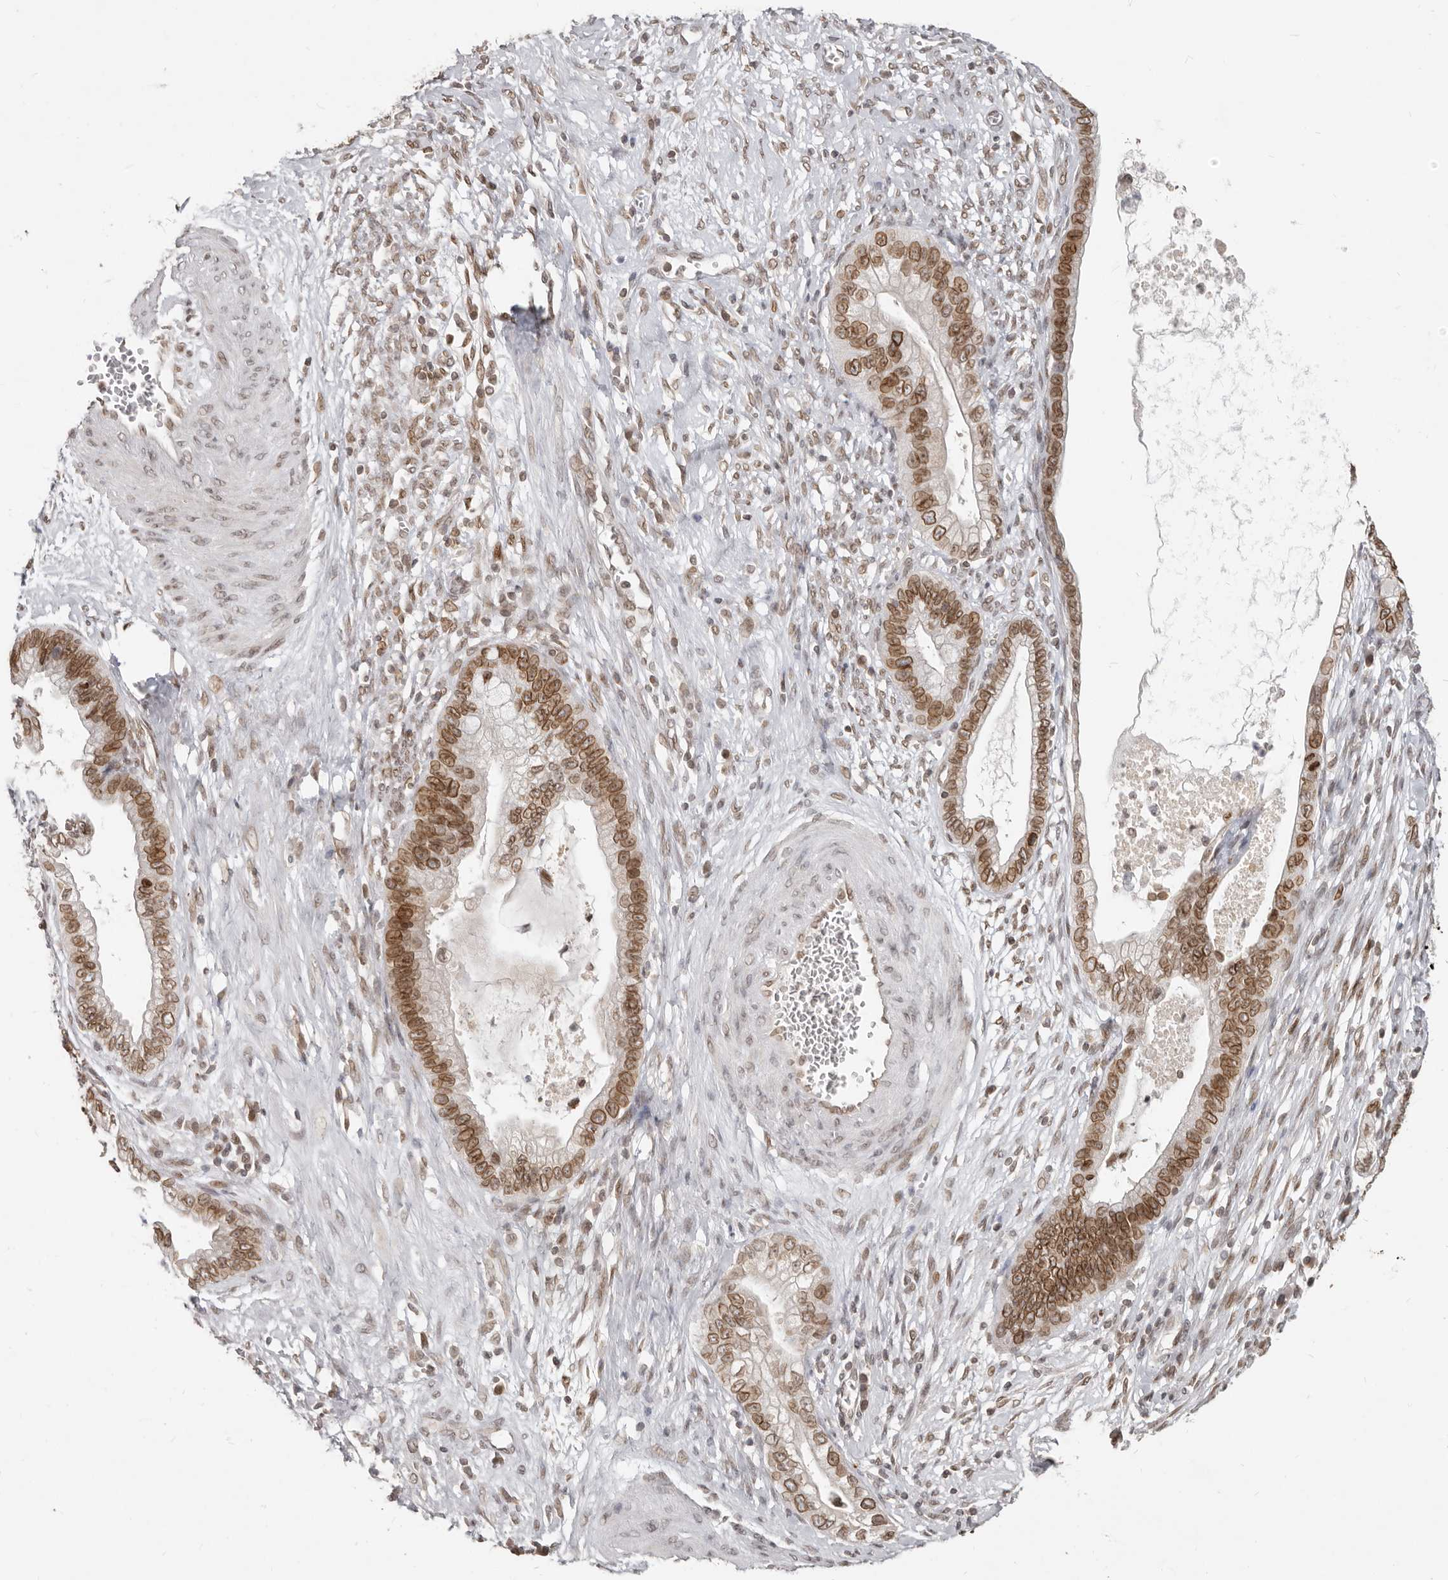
{"staining": {"intensity": "moderate", "quantity": ">75%", "location": "cytoplasmic/membranous,nuclear"}, "tissue": "cervical cancer", "cell_type": "Tumor cells", "image_type": "cancer", "snomed": [{"axis": "morphology", "description": "Adenocarcinoma, NOS"}, {"axis": "topography", "description": "Cervix"}], "caption": "A brown stain shows moderate cytoplasmic/membranous and nuclear staining of a protein in human cervical cancer (adenocarcinoma) tumor cells.", "gene": "NUP153", "patient": {"sex": "female", "age": 44}}